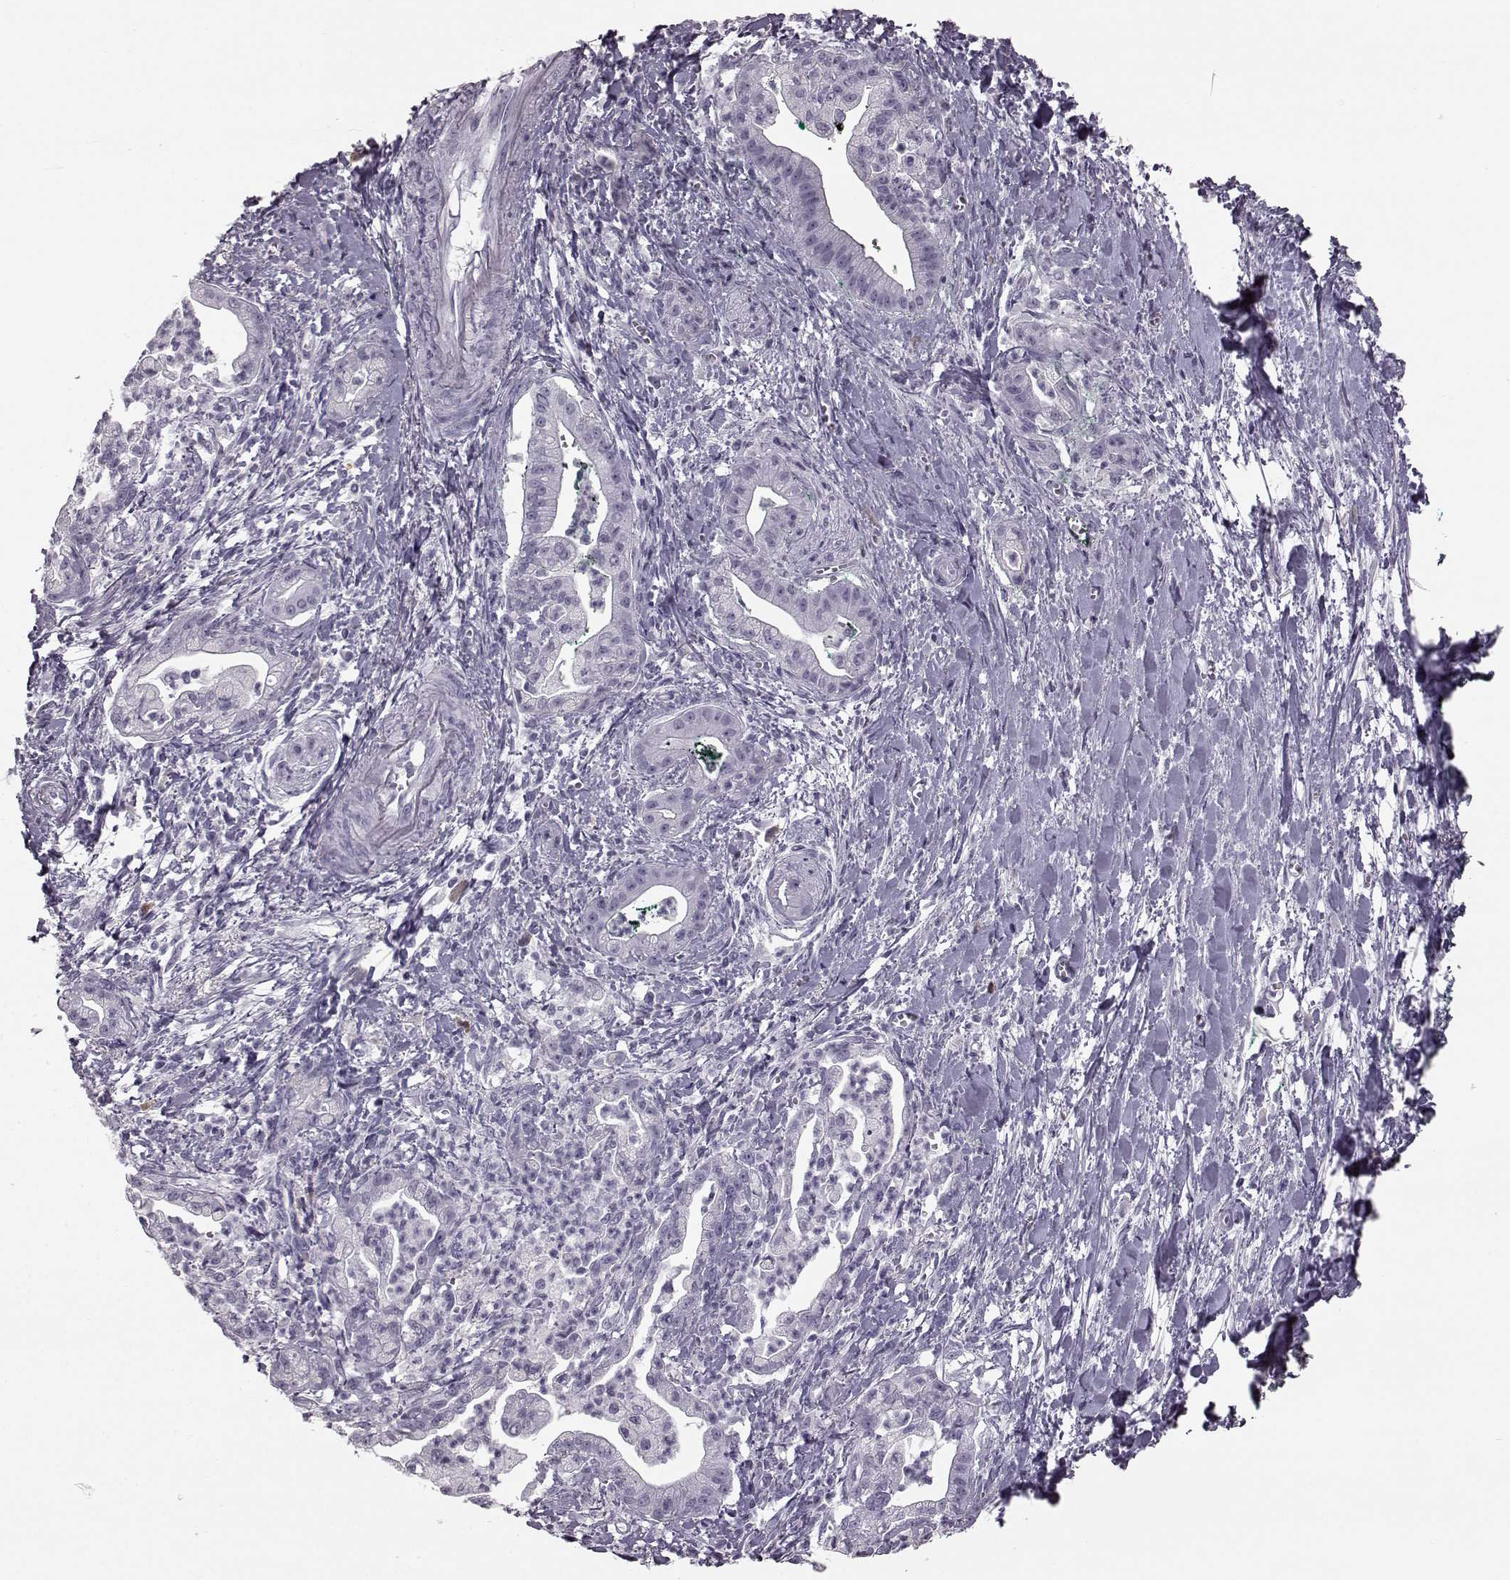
{"staining": {"intensity": "negative", "quantity": "none", "location": "none"}, "tissue": "pancreatic cancer", "cell_type": "Tumor cells", "image_type": "cancer", "snomed": [{"axis": "morphology", "description": "Normal tissue, NOS"}, {"axis": "morphology", "description": "Adenocarcinoma, NOS"}, {"axis": "topography", "description": "Lymph node"}, {"axis": "topography", "description": "Pancreas"}], "caption": "A high-resolution photomicrograph shows IHC staining of adenocarcinoma (pancreatic), which shows no significant positivity in tumor cells.", "gene": "JSRP1", "patient": {"sex": "female", "age": 58}}